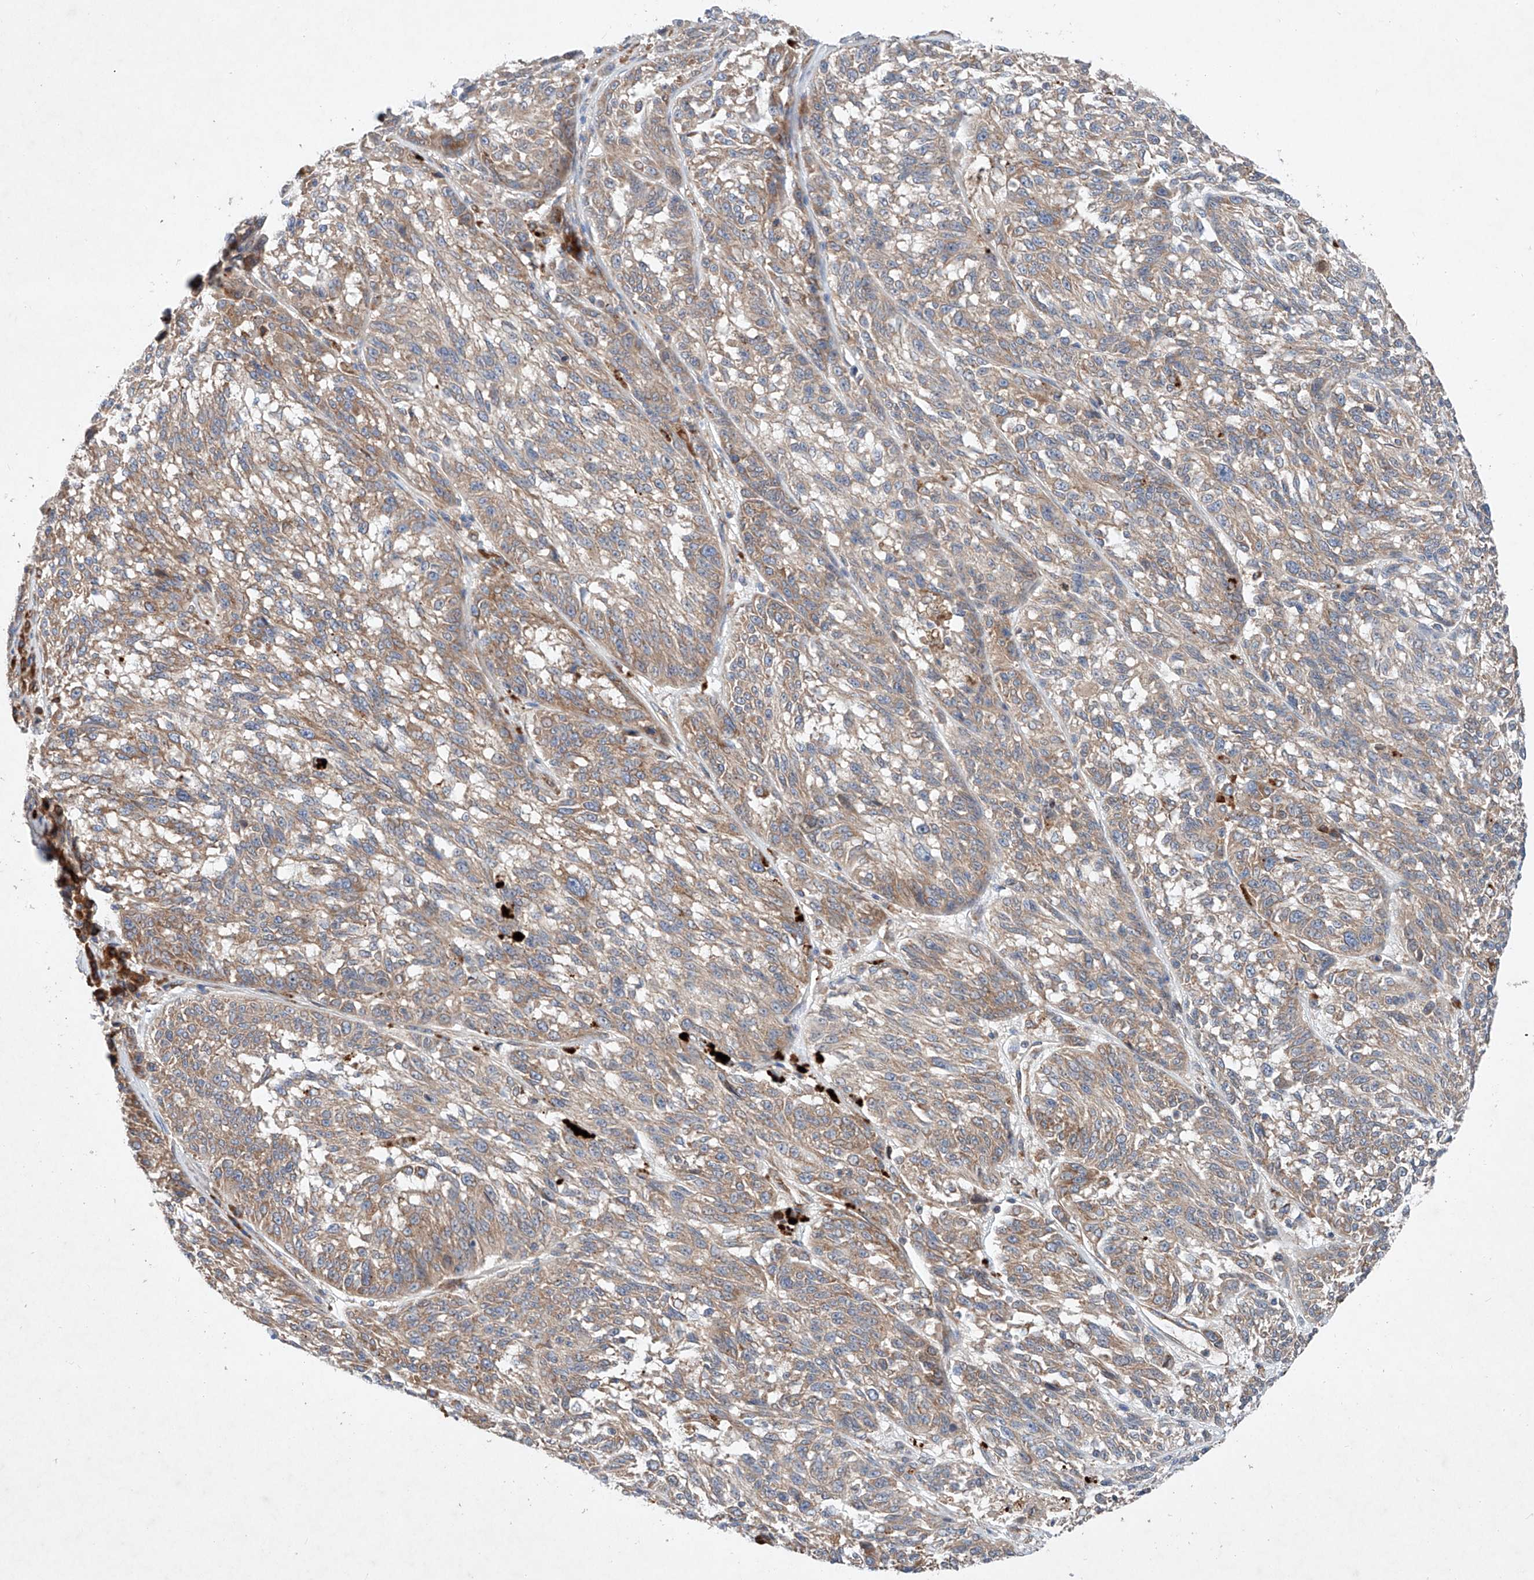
{"staining": {"intensity": "weak", "quantity": ">75%", "location": "cytoplasmic/membranous"}, "tissue": "melanoma", "cell_type": "Tumor cells", "image_type": "cancer", "snomed": [{"axis": "morphology", "description": "Malignant melanoma, NOS"}, {"axis": "topography", "description": "Skin"}], "caption": "Approximately >75% of tumor cells in human melanoma demonstrate weak cytoplasmic/membranous protein staining as visualized by brown immunohistochemical staining.", "gene": "FASTK", "patient": {"sex": "male", "age": 53}}